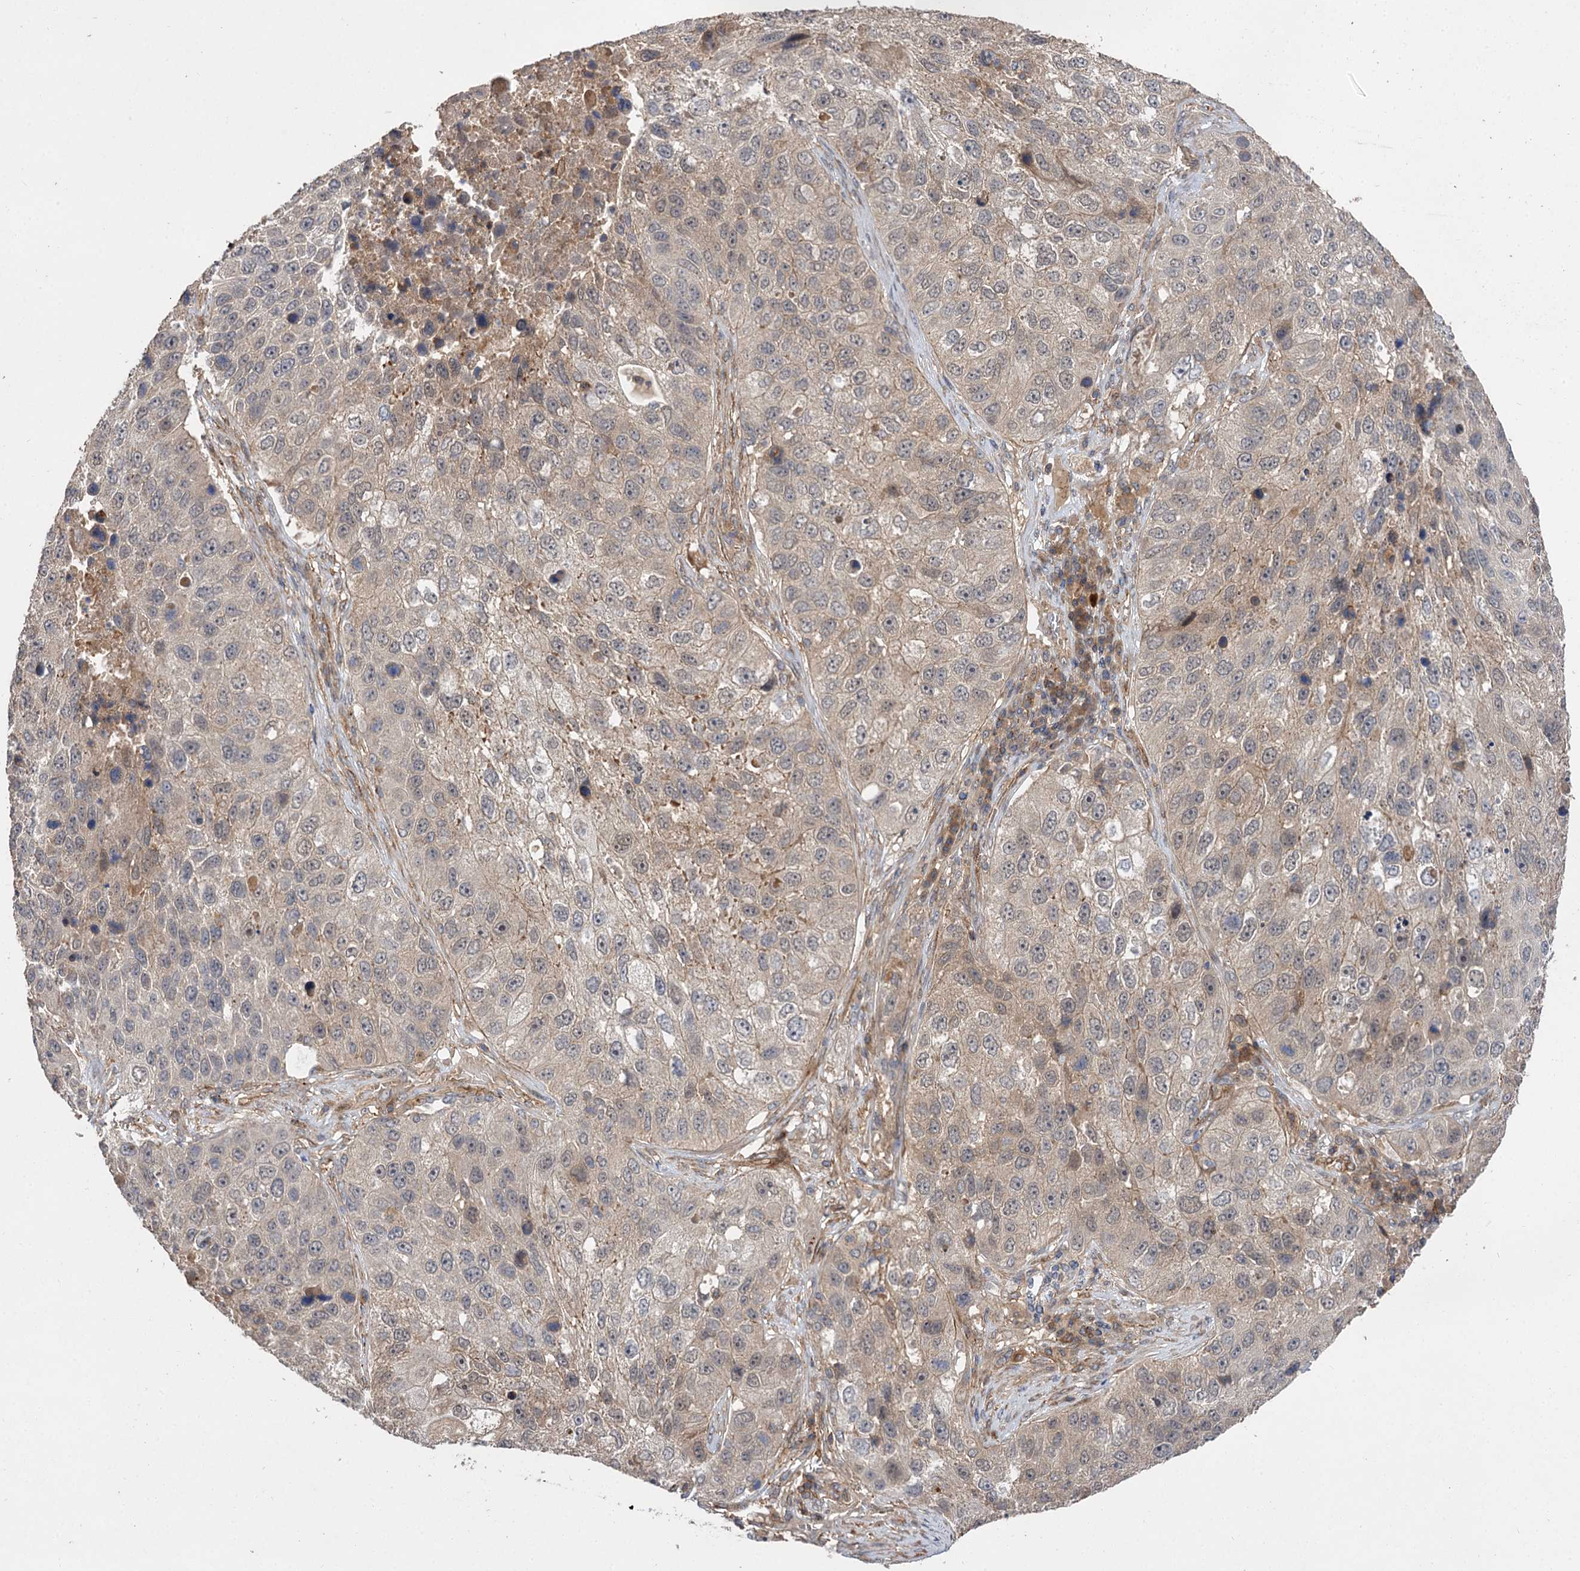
{"staining": {"intensity": "weak", "quantity": "<25%", "location": "cytoplasmic/membranous"}, "tissue": "lung cancer", "cell_type": "Tumor cells", "image_type": "cancer", "snomed": [{"axis": "morphology", "description": "Squamous cell carcinoma, NOS"}, {"axis": "topography", "description": "Lung"}], "caption": "This is an immunohistochemistry micrograph of squamous cell carcinoma (lung). There is no positivity in tumor cells.", "gene": "FBXW8", "patient": {"sex": "male", "age": 61}}